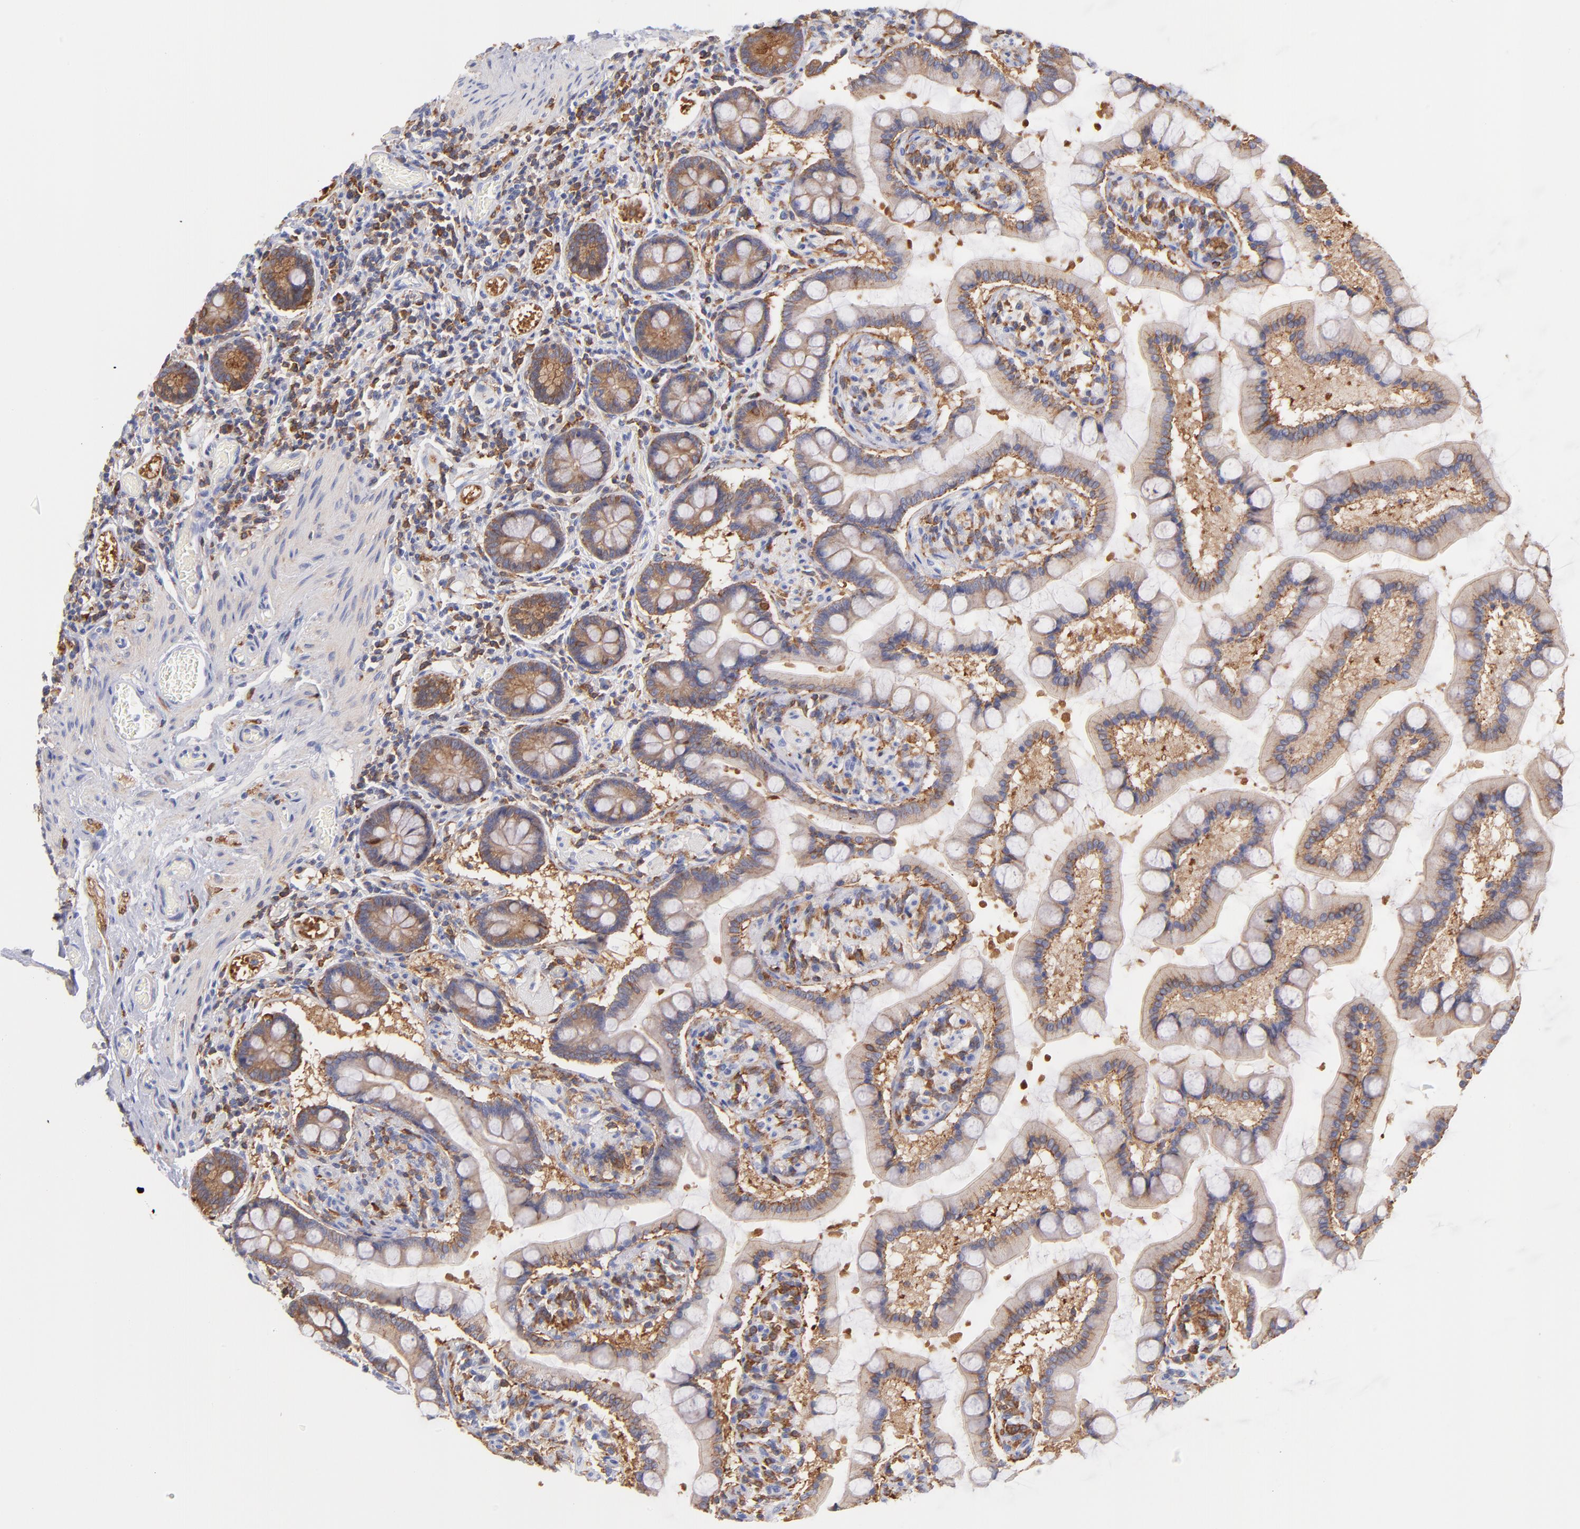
{"staining": {"intensity": "moderate", "quantity": ">75%", "location": "cytoplasmic/membranous"}, "tissue": "small intestine", "cell_type": "Glandular cells", "image_type": "normal", "snomed": [{"axis": "morphology", "description": "Normal tissue, NOS"}, {"axis": "topography", "description": "Small intestine"}], "caption": "High-power microscopy captured an IHC micrograph of normal small intestine, revealing moderate cytoplasmic/membranous positivity in about >75% of glandular cells.", "gene": "PRKCA", "patient": {"sex": "male", "age": 41}}